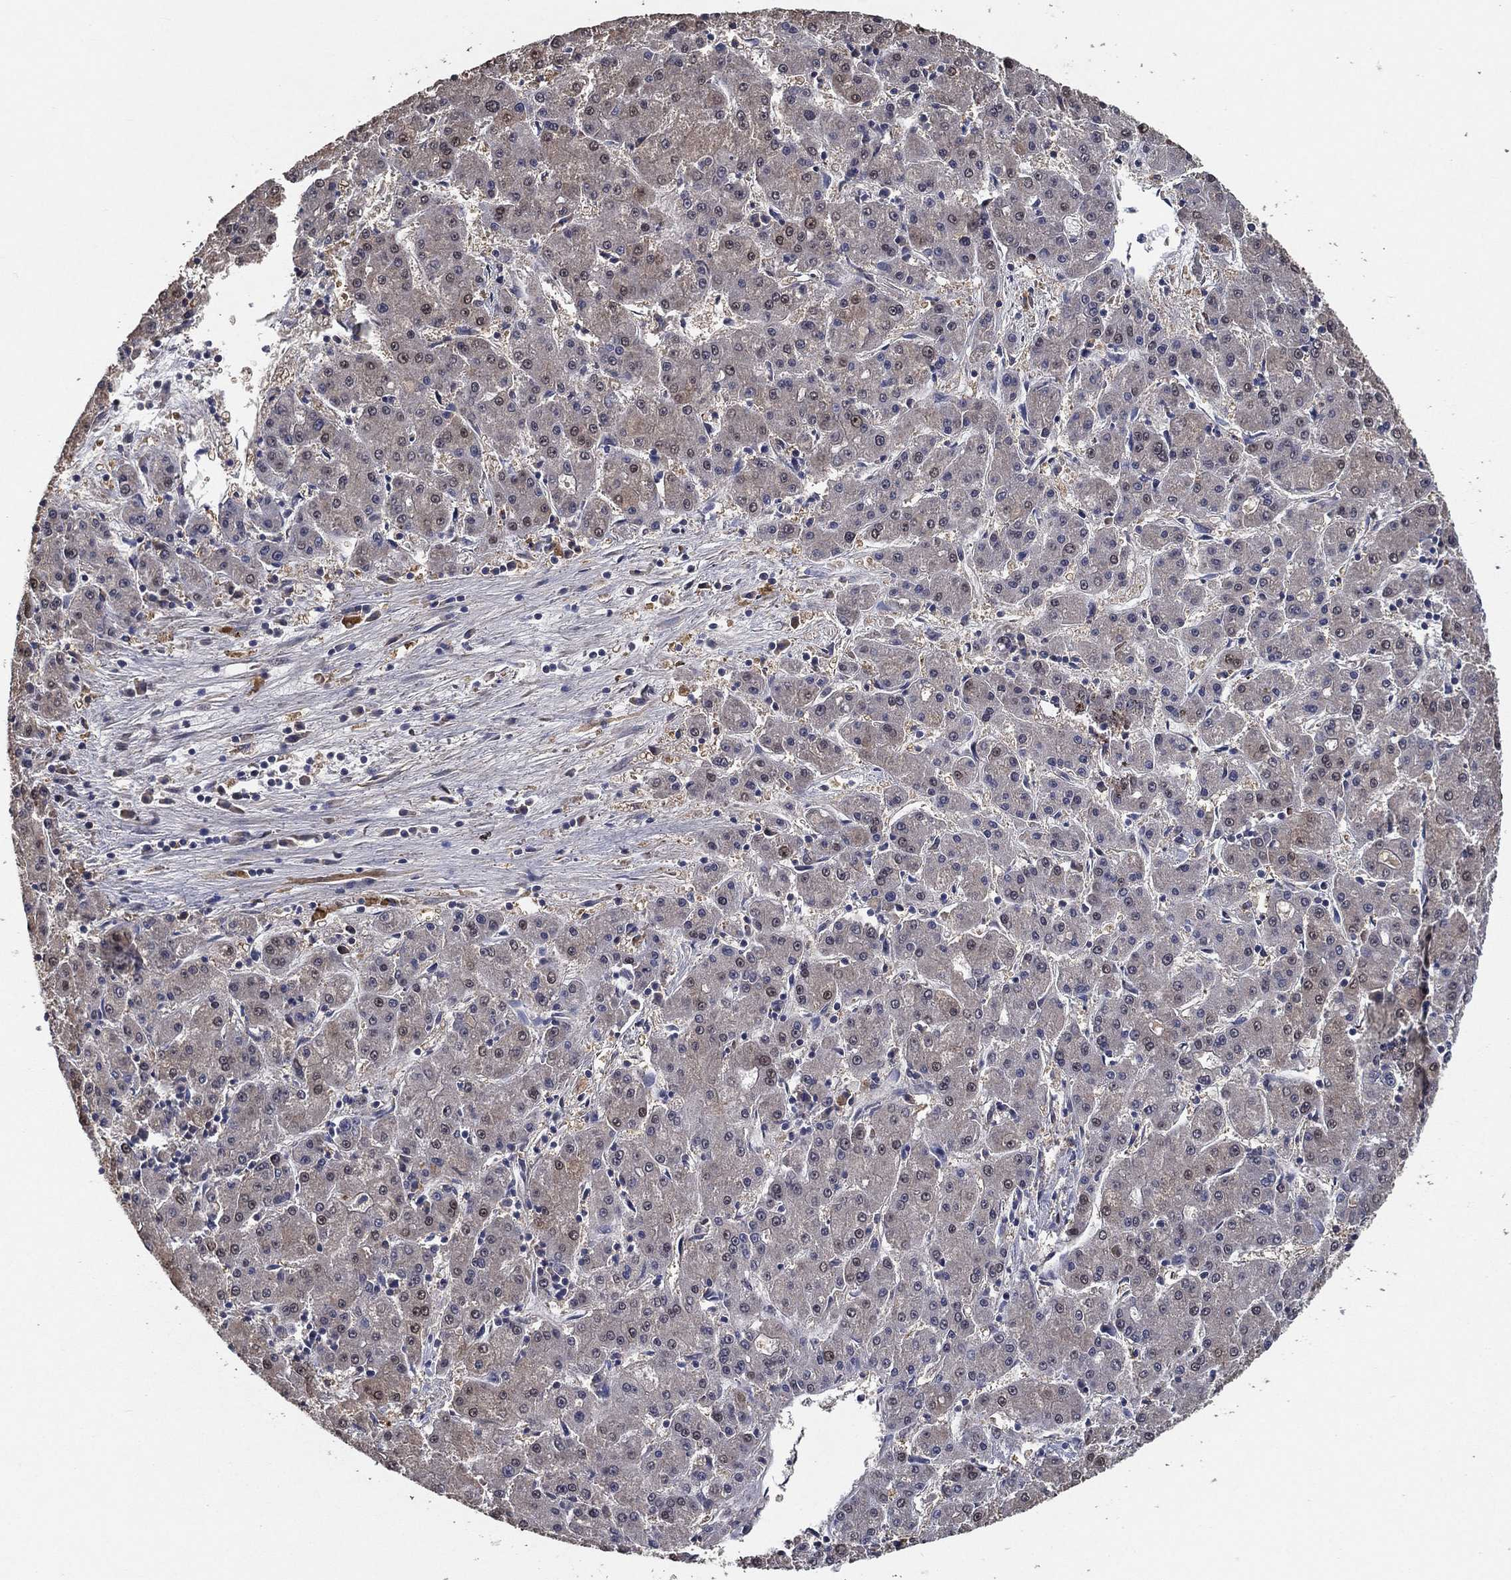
{"staining": {"intensity": "negative", "quantity": "none", "location": "none"}, "tissue": "liver cancer", "cell_type": "Tumor cells", "image_type": "cancer", "snomed": [{"axis": "morphology", "description": "Carcinoma, Hepatocellular, NOS"}, {"axis": "topography", "description": "Liver"}], "caption": "Photomicrograph shows no significant protein positivity in tumor cells of liver hepatocellular carcinoma.", "gene": "PCNT", "patient": {"sex": "male", "age": 73}}